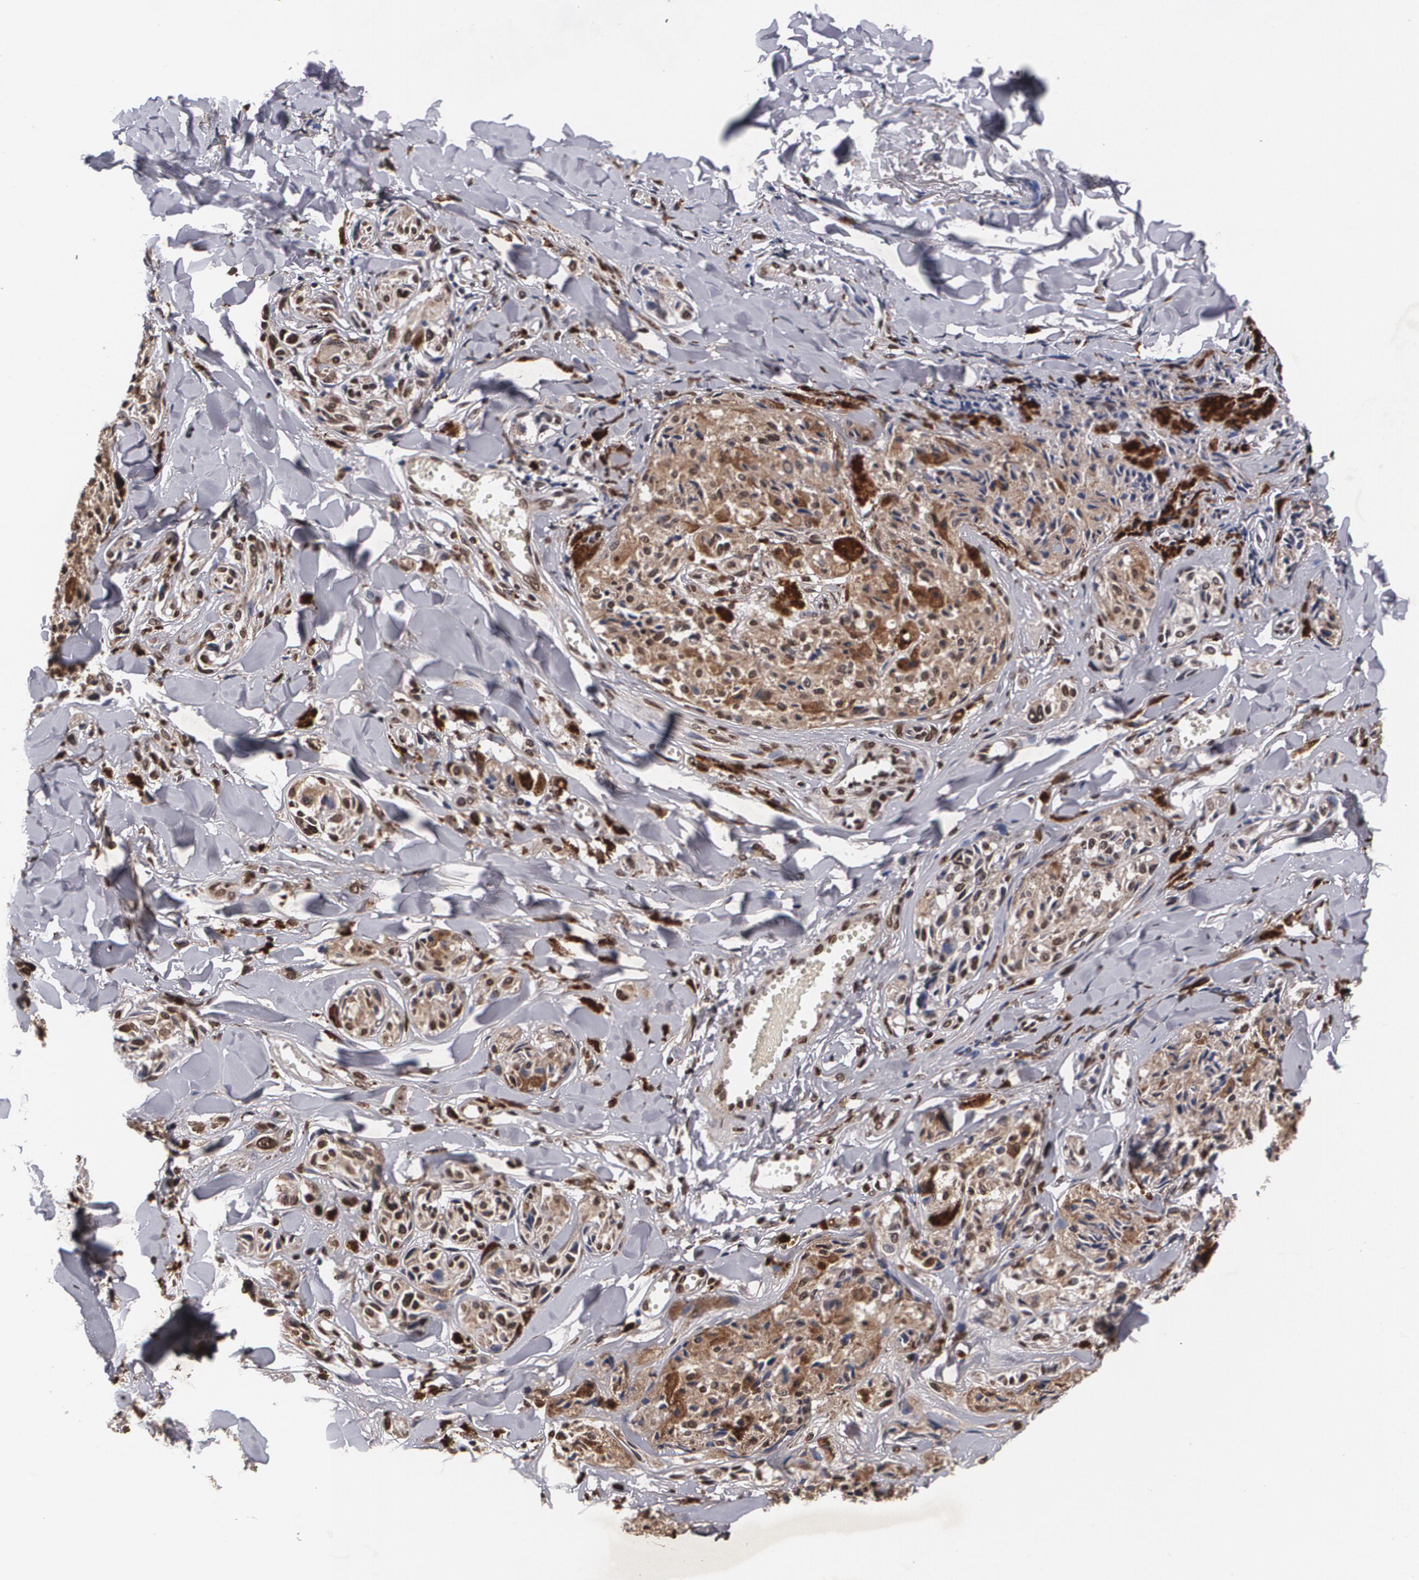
{"staining": {"intensity": "moderate", "quantity": ">75%", "location": "cytoplasmic/membranous"}, "tissue": "melanoma", "cell_type": "Tumor cells", "image_type": "cancer", "snomed": [{"axis": "morphology", "description": "Malignant melanoma, Metastatic site"}, {"axis": "topography", "description": "Skin"}], "caption": "There is medium levels of moderate cytoplasmic/membranous staining in tumor cells of melanoma, as demonstrated by immunohistochemical staining (brown color).", "gene": "MVP", "patient": {"sex": "female", "age": 66}}